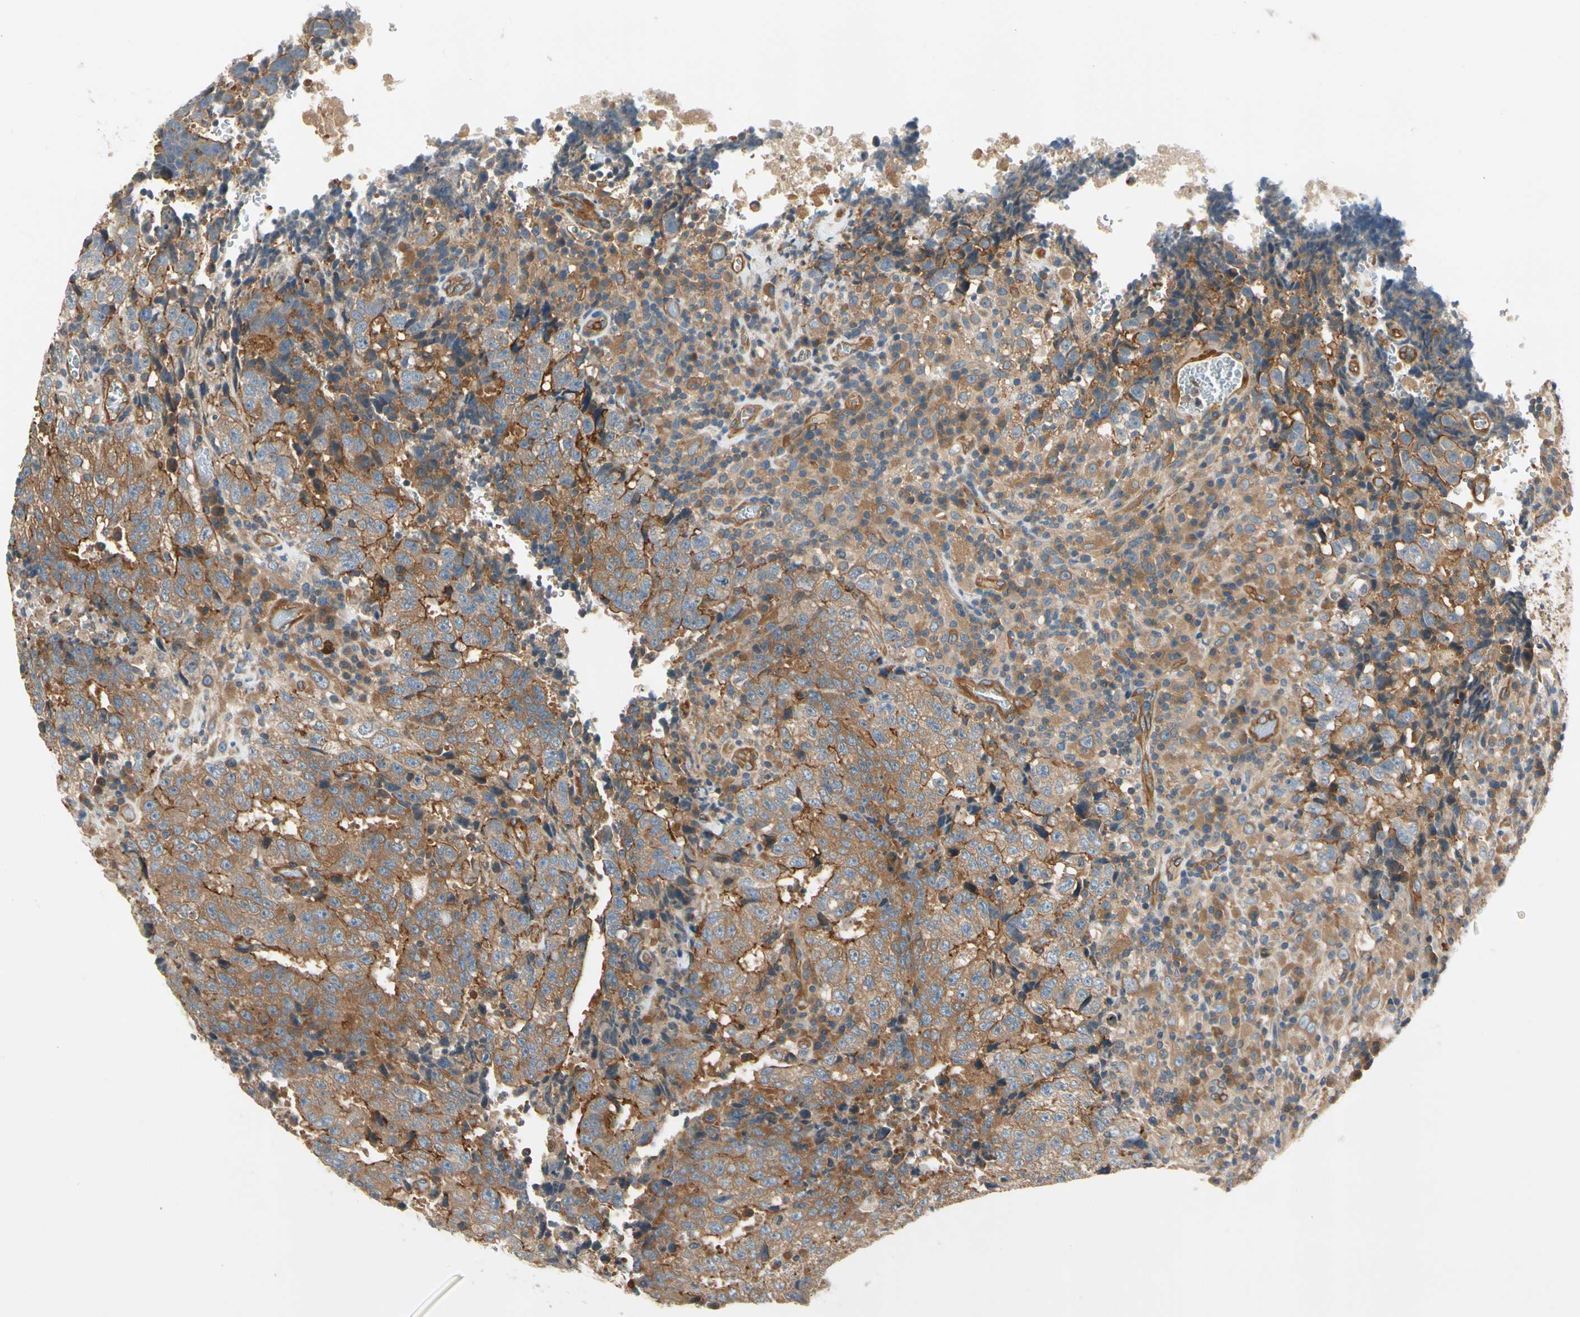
{"staining": {"intensity": "moderate", "quantity": ">75%", "location": "cytoplasmic/membranous"}, "tissue": "testis cancer", "cell_type": "Tumor cells", "image_type": "cancer", "snomed": [{"axis": "morphology", "description": "Necrosis, NOS"}, {"axis": "morphology", "description": "Carcinoma, Embryonal, NOS"}, {"axis": "topography", "description": "Testis"}], "caption": "IHC (DAB) staining of human testis cancer (embryonal carcinoma) reveals moderate cytoplasmic/membranous protein staining in about >75% of tumor cells.", "gene": "ROCK2", "patient": {"sex": "male", "age": 19}}